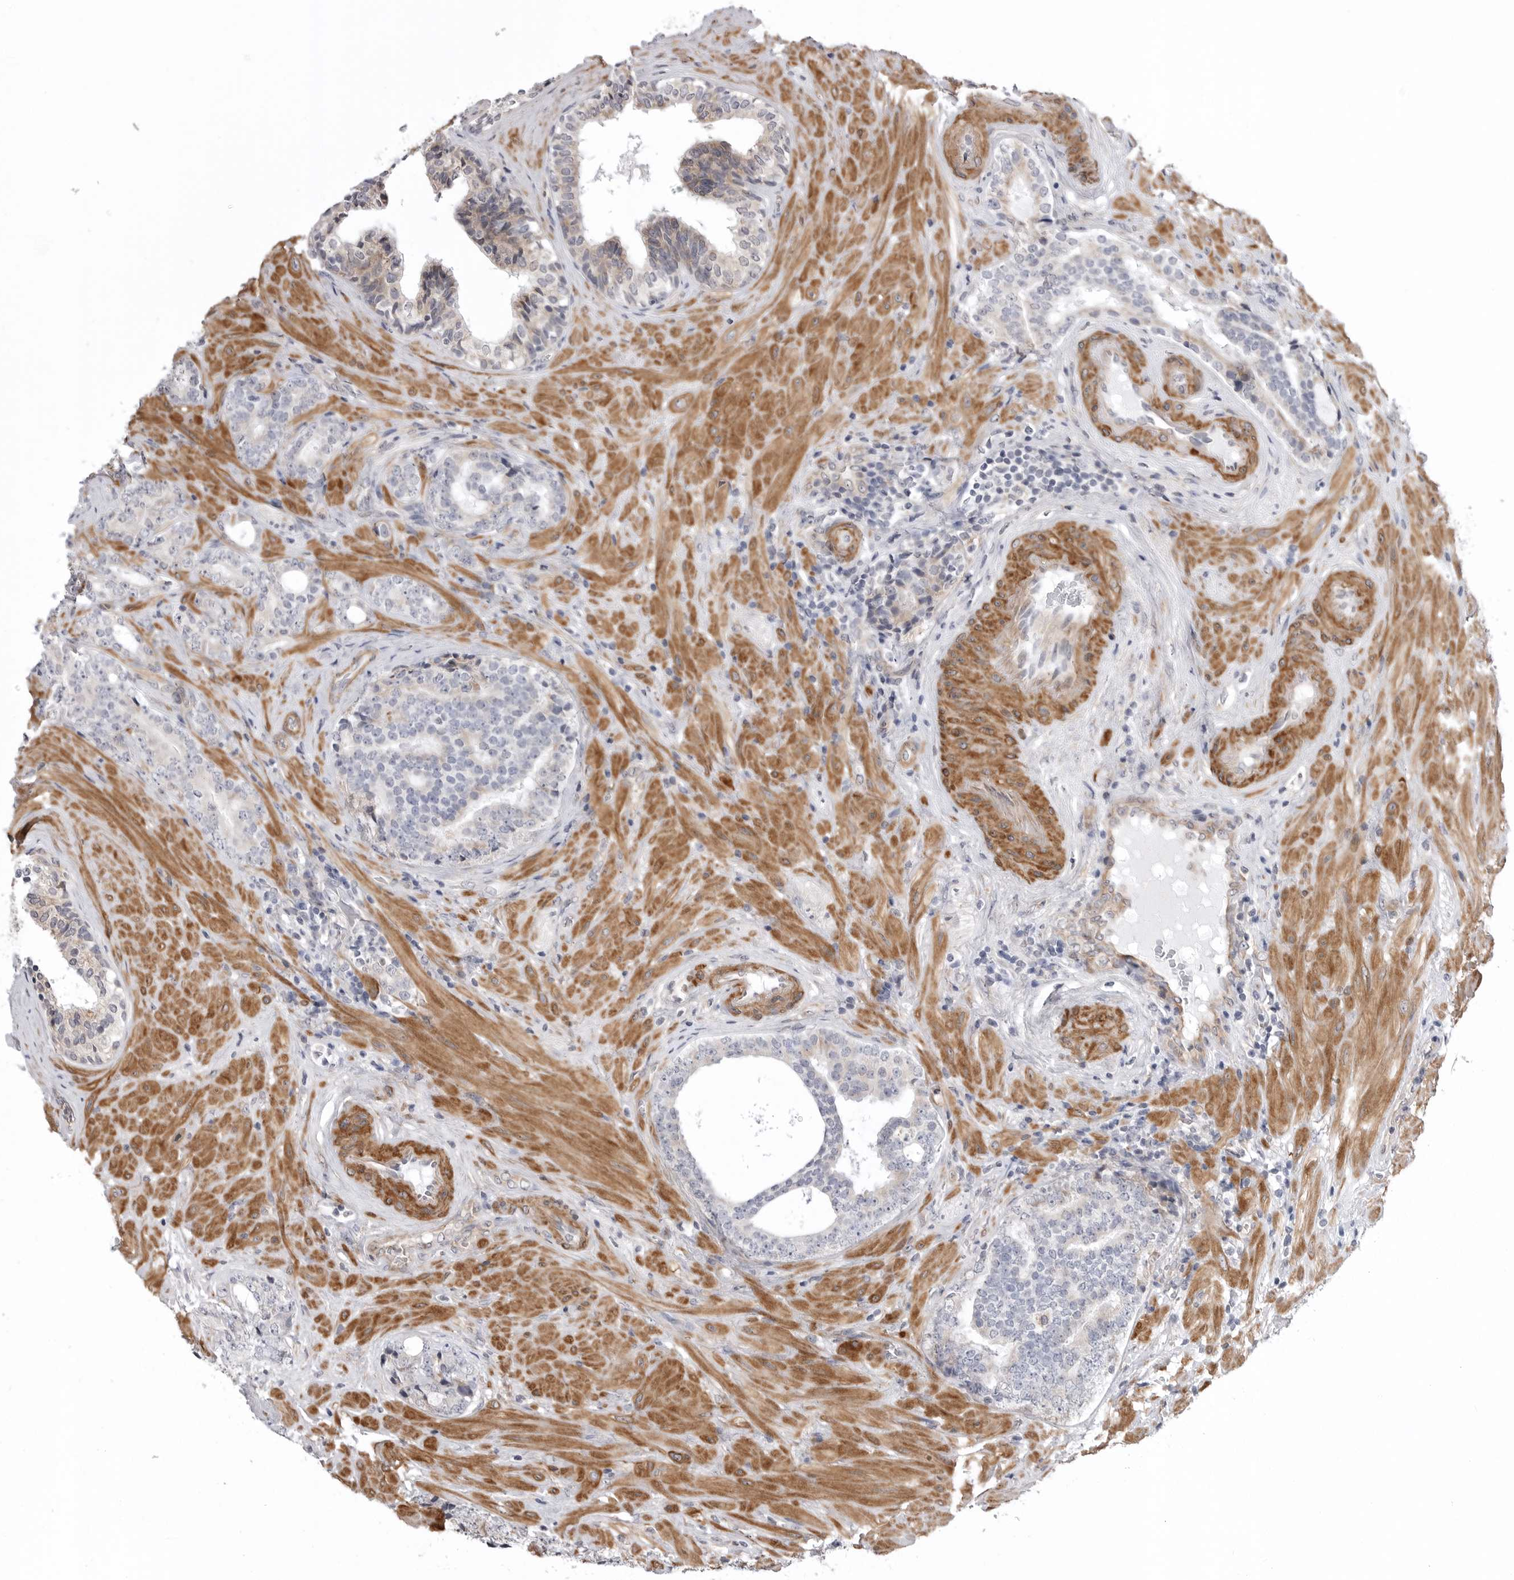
{"staining": {"intensity": "negative", "quantity": "none", "location": "none"}, "tissue": "prostate cancer", "cell_type": "Tumor cells", "image_type": "cancer", "snomed": [{"axis": "morphology", "description": "Adenocarcinoma, High grade"}, {"axis": "topography", "description": "Prostate"}], "caption": "Tumor cells show no significant positivity in prostate adenocarcinoma (high-grade).", "gene": "SCP2", "patient": {"sex": "male", "age": 56}}